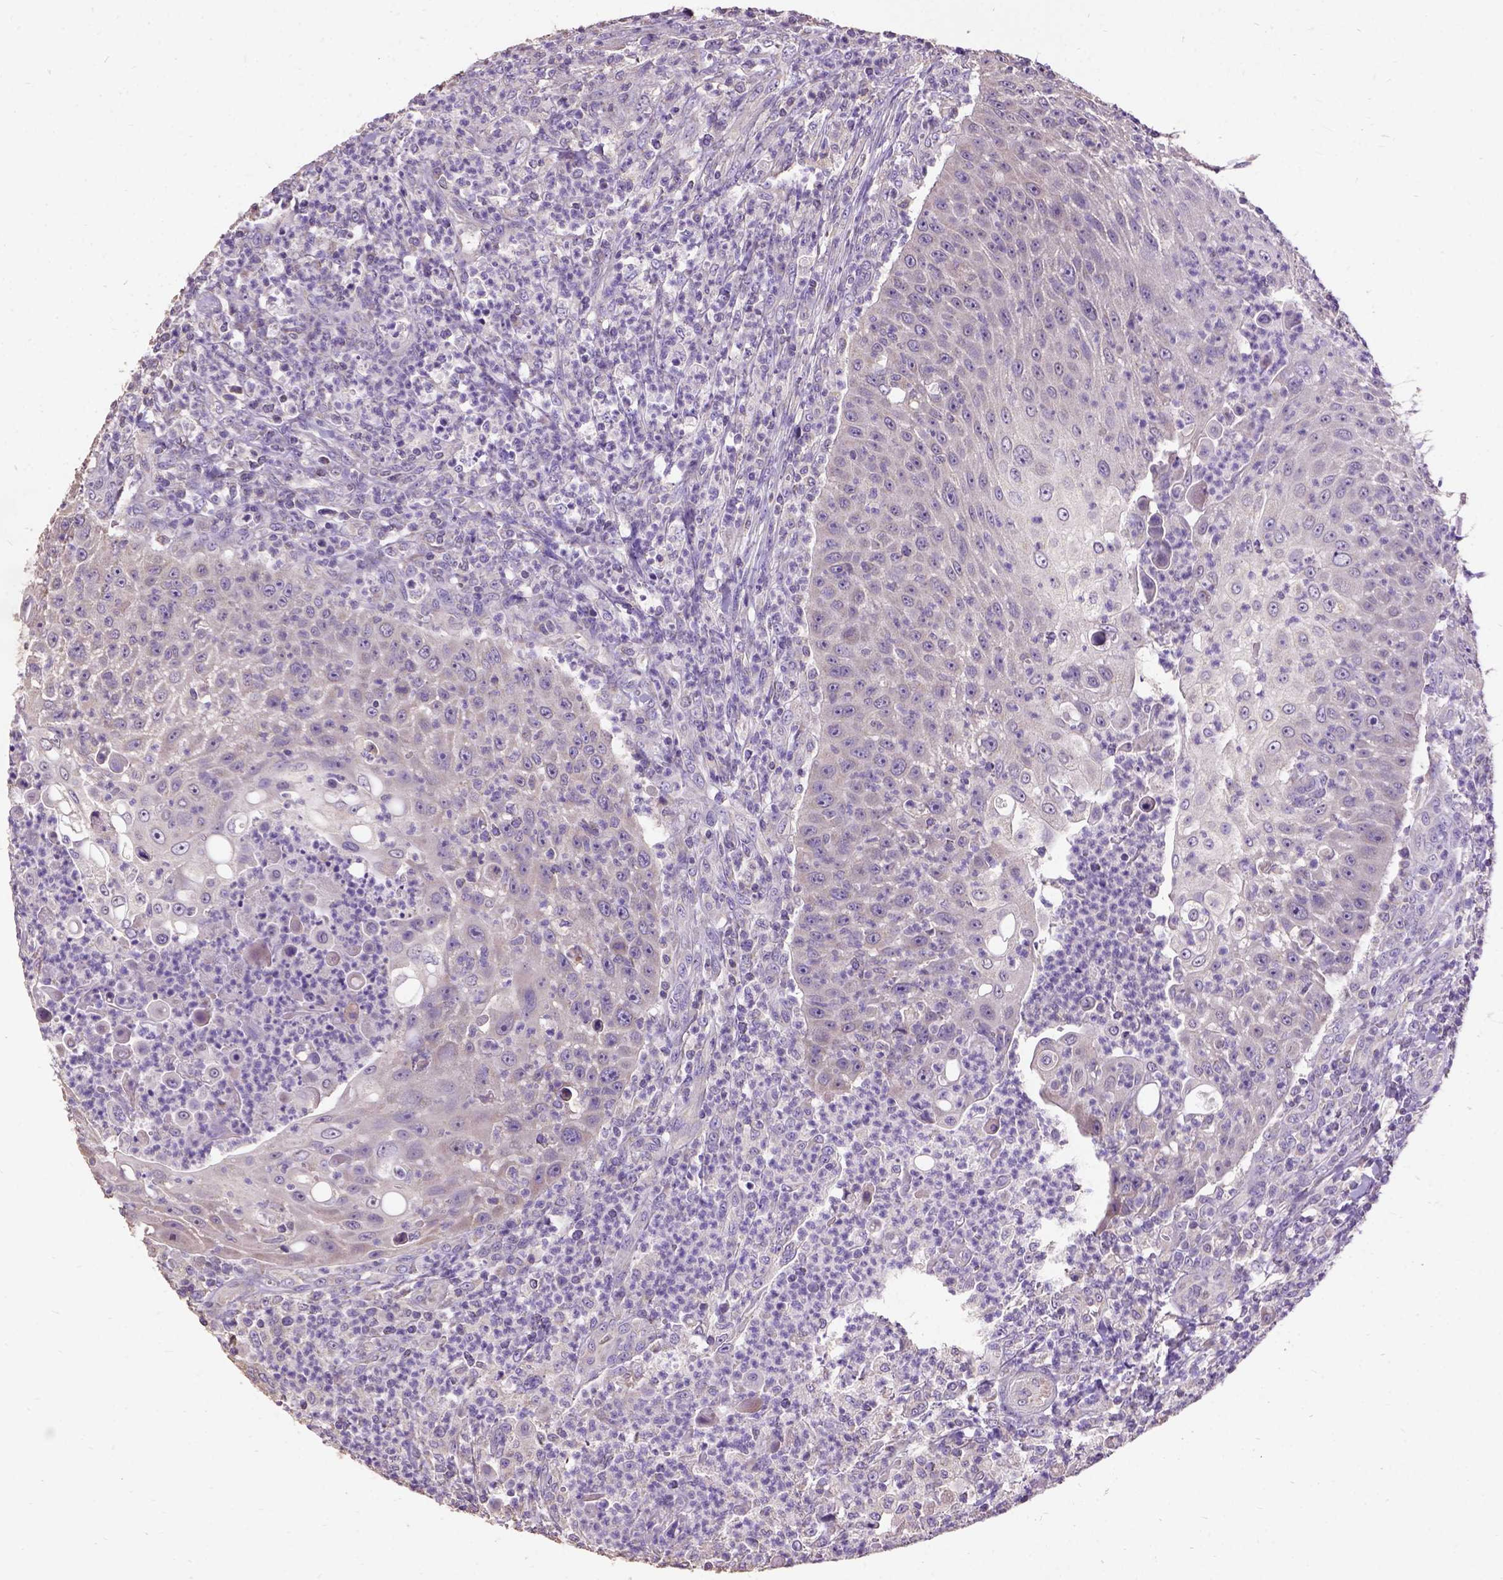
{"staining": {"intensity": "negative", "quantity": "none", "location": "none"}, "tissue": "head and neck cancer", "cell_type": "Tumor cells", "image_type": "cancer", "snomed": [{"axis": "morphology", "description": "Squamous cell carcinoma, NOS"}, {"axis": "topography", "description": "Head-Neck"}], "caption": "DAB (3,3'-diaminobenzidine) immunohistochemical staining of head and neck squamous cell carcinoma displays no significant staining in tumor cells. (Immunohistochemistry (ihc), brightfield microscopy, high magnification).", "gene": "DQX1", "patient": {"sex": "male", "age": 69}}